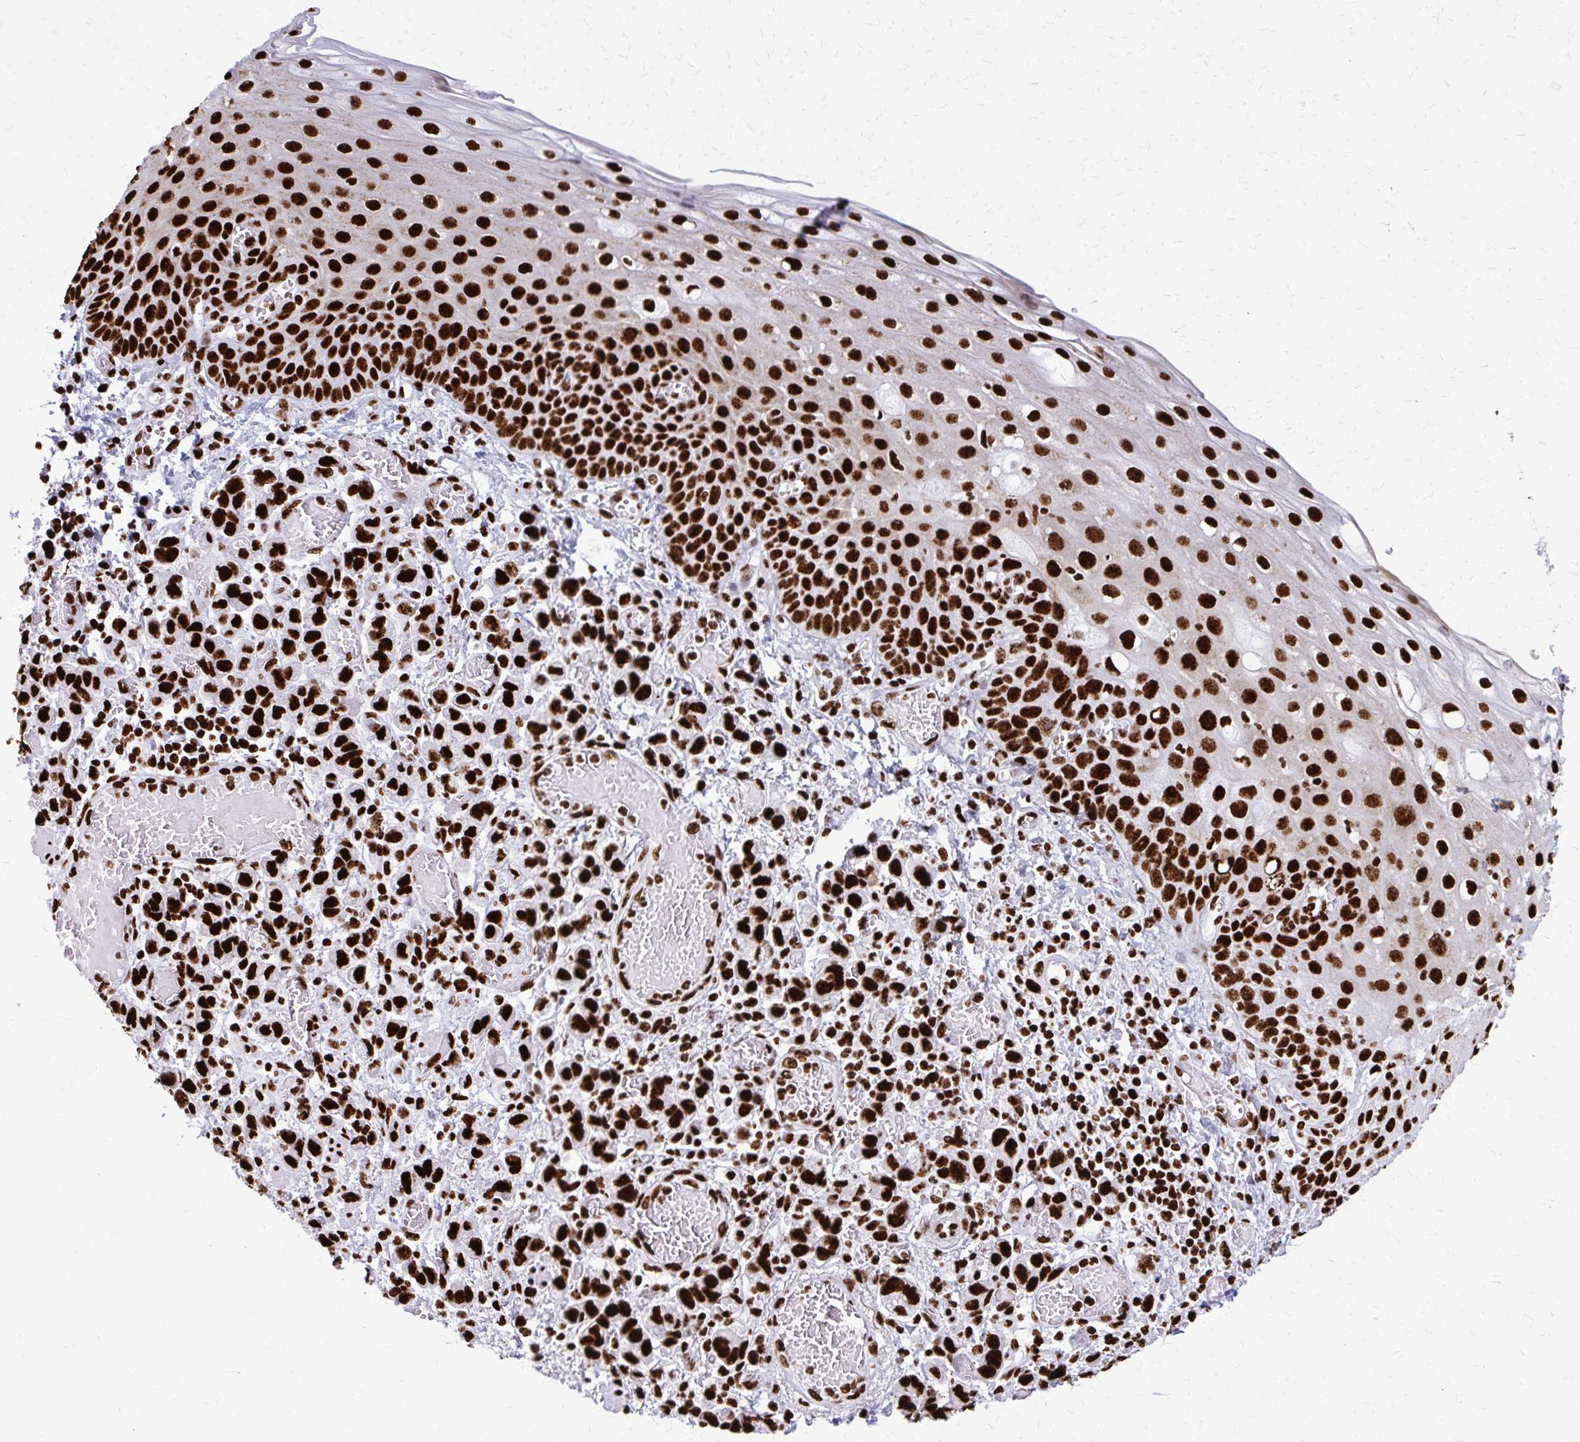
{"staining": {"intensity": "strong", "quantity": ">75%", "location": "nuclear"}, "tissue": "esophagus", "cell_type": "Squamous epithelial cells", "image_type": "normal", "snomed": [{"axis": "morphology", "description": "Normal tissue, NOS"}, {"axis": "morphology", "description": "Adenocarcinoma, NOS"}, {"axis": "topography", "description": "Esophagus"}], "caption": "Protein staining exhibits strong nuclear staining in approximately >75% of squamous epithelial cells in benign esophagus.", "gene": "SFPQ", "patient": {"sex": "male", "age": 81}}